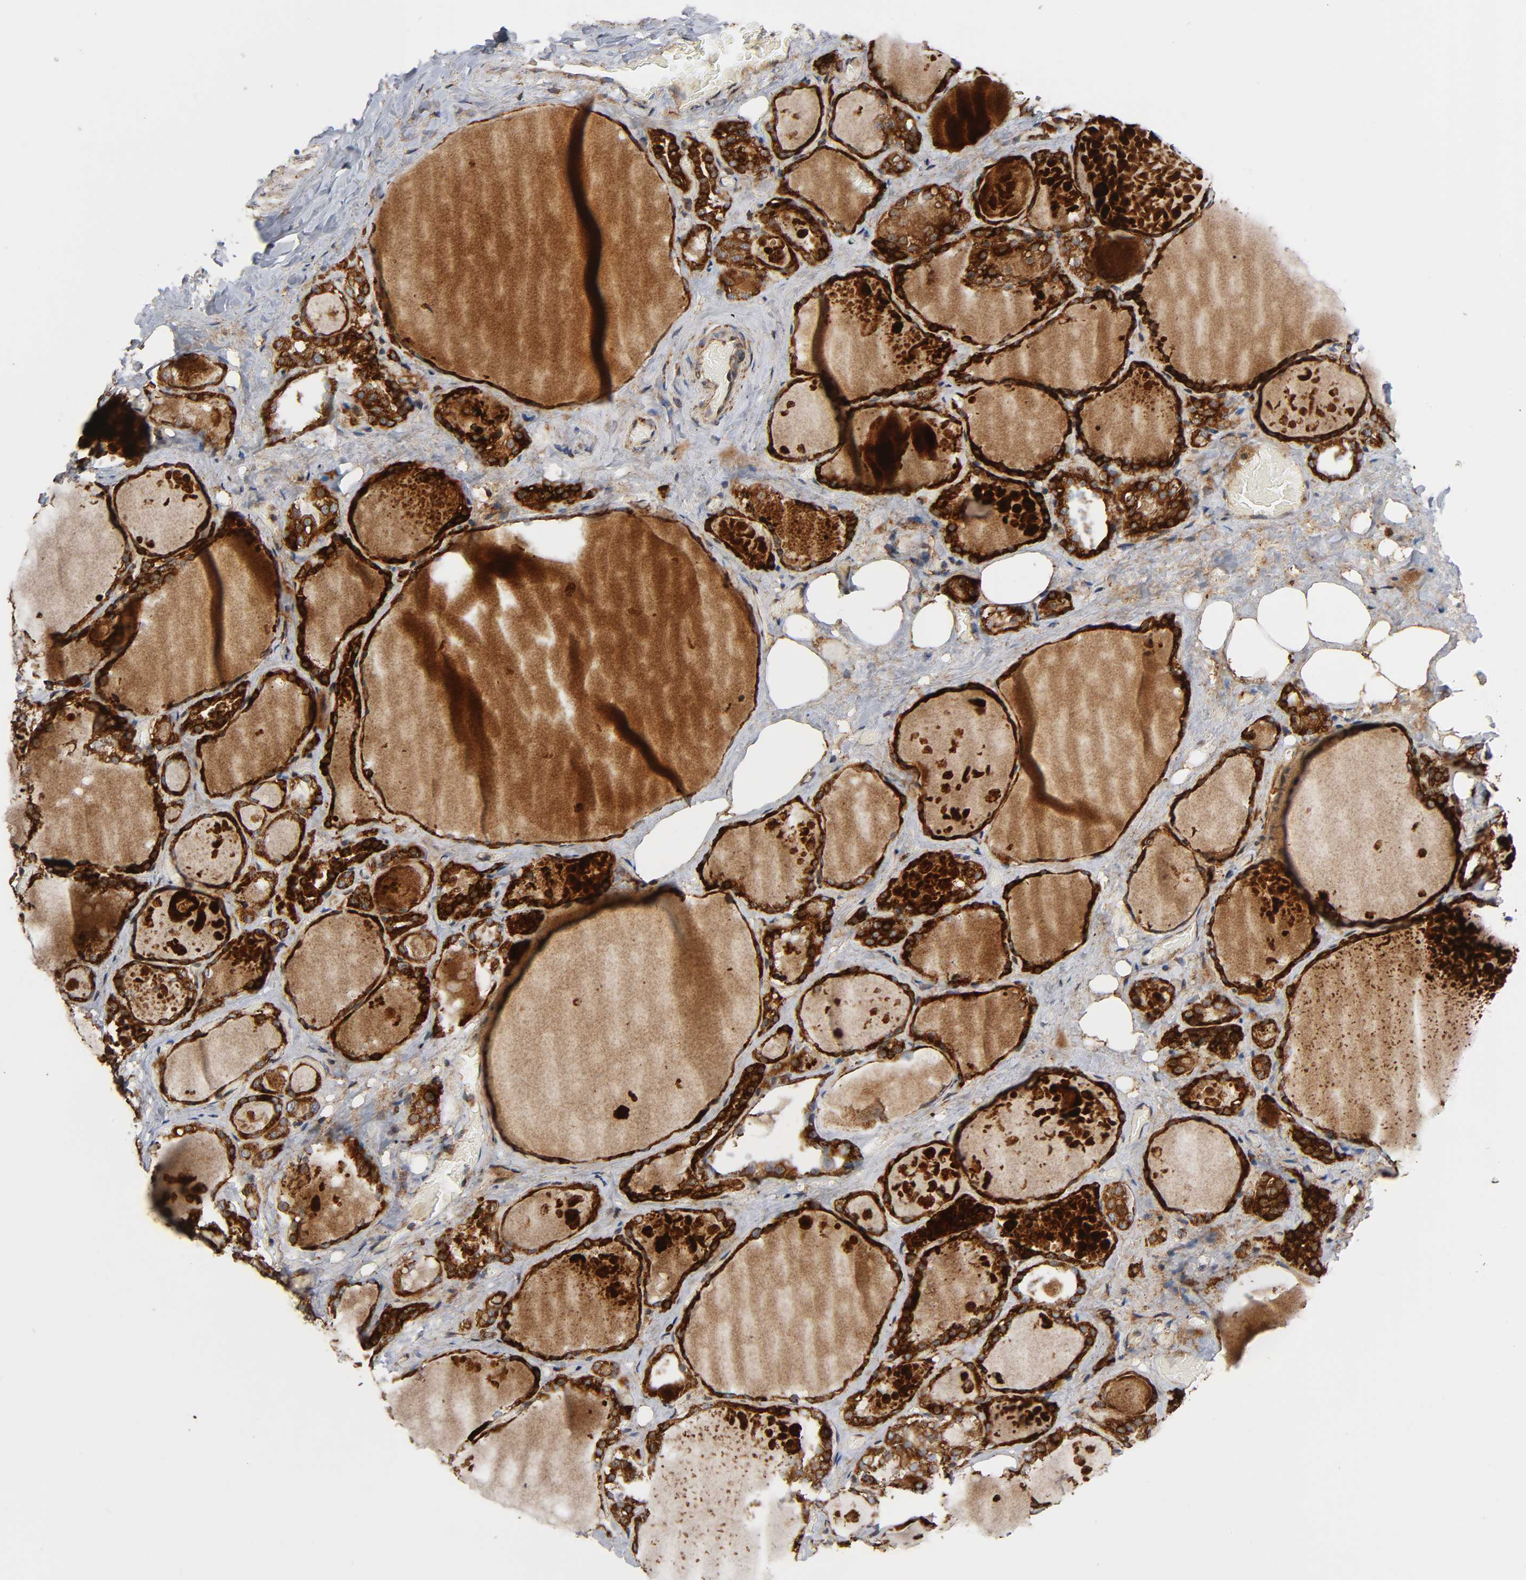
{"staining": {"intensity": "strong", "quantity": ">75%", "location": "cytoplasmic/membranous"}, "tissue": "thyroid gland", "cell_type": "Glandular cells", "image_type": "normal", "snomed": [{"axis": "morphology", "description": "Normal tissue, NOS"}, {"axis": "topography", "description": "Thyroid gland"}], "caption": "Protein staining of normal thyroid gland reveals strong cytoplasmic/membranous staining in about >75% of glandular cells.", "gene": "MAP3K1", "patient": {"sex": "male", "age": 61}}